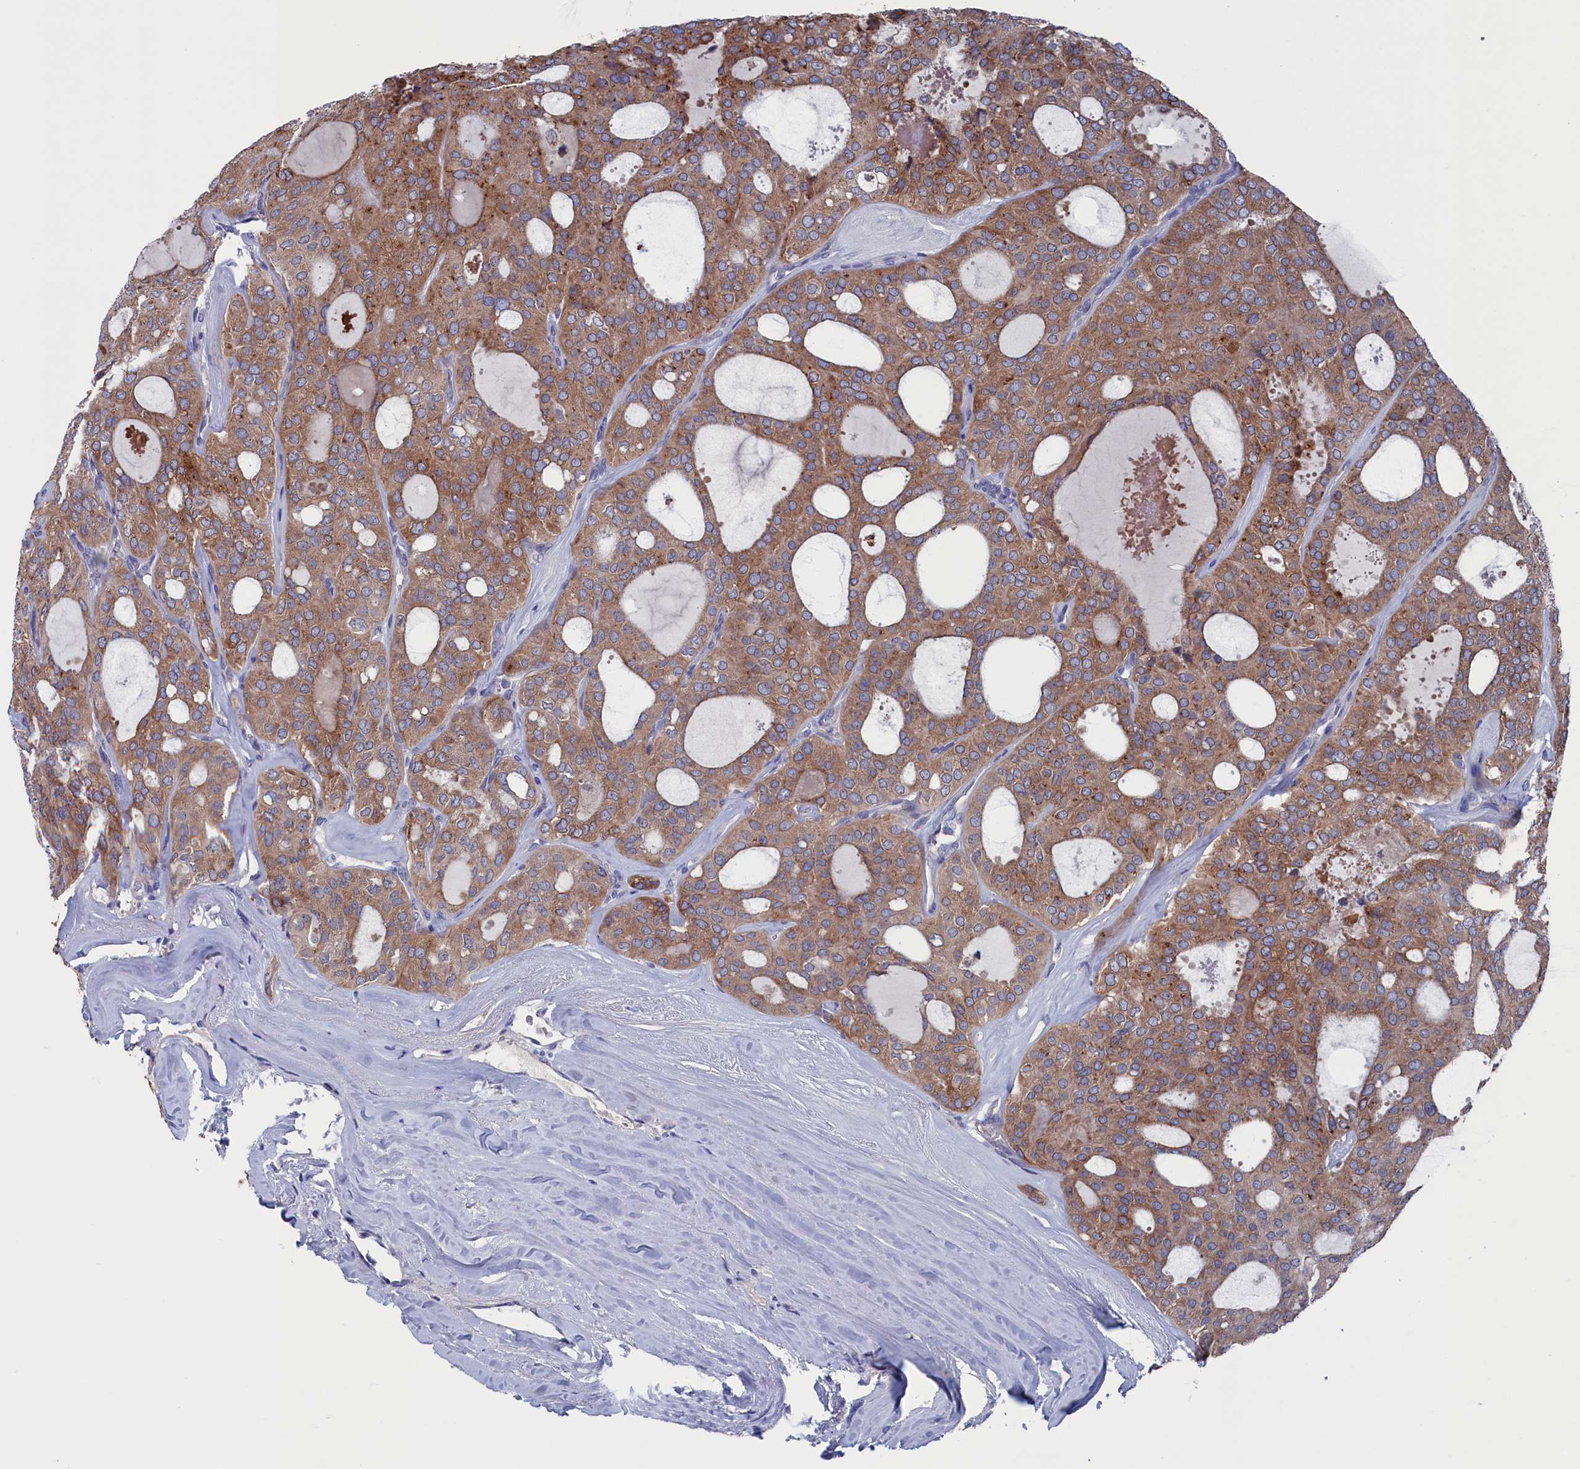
{"staining": {"intensity": "moderate", "quantity": ">75%", "location": "cytoplasmic/membranous"}, "tissue": "thyroid cancer", "cell_type": "Tumor cells", "image_type": "cancer", "snomed": [{"axis": "morphology", "description": "Follicular adenoma carcinoma, NOS"}, {"axis": "topography", "description": "Thyroid gland"}], "caption": "Protein analysis of thyroid cancer (follicular adenoma carcinoma) tissue displays moderate cytoplasmic/membranous positivity in about >75% of tumor cells.", "gene": "SPATA13", "patient": {"sex": "male", "age": 75}}